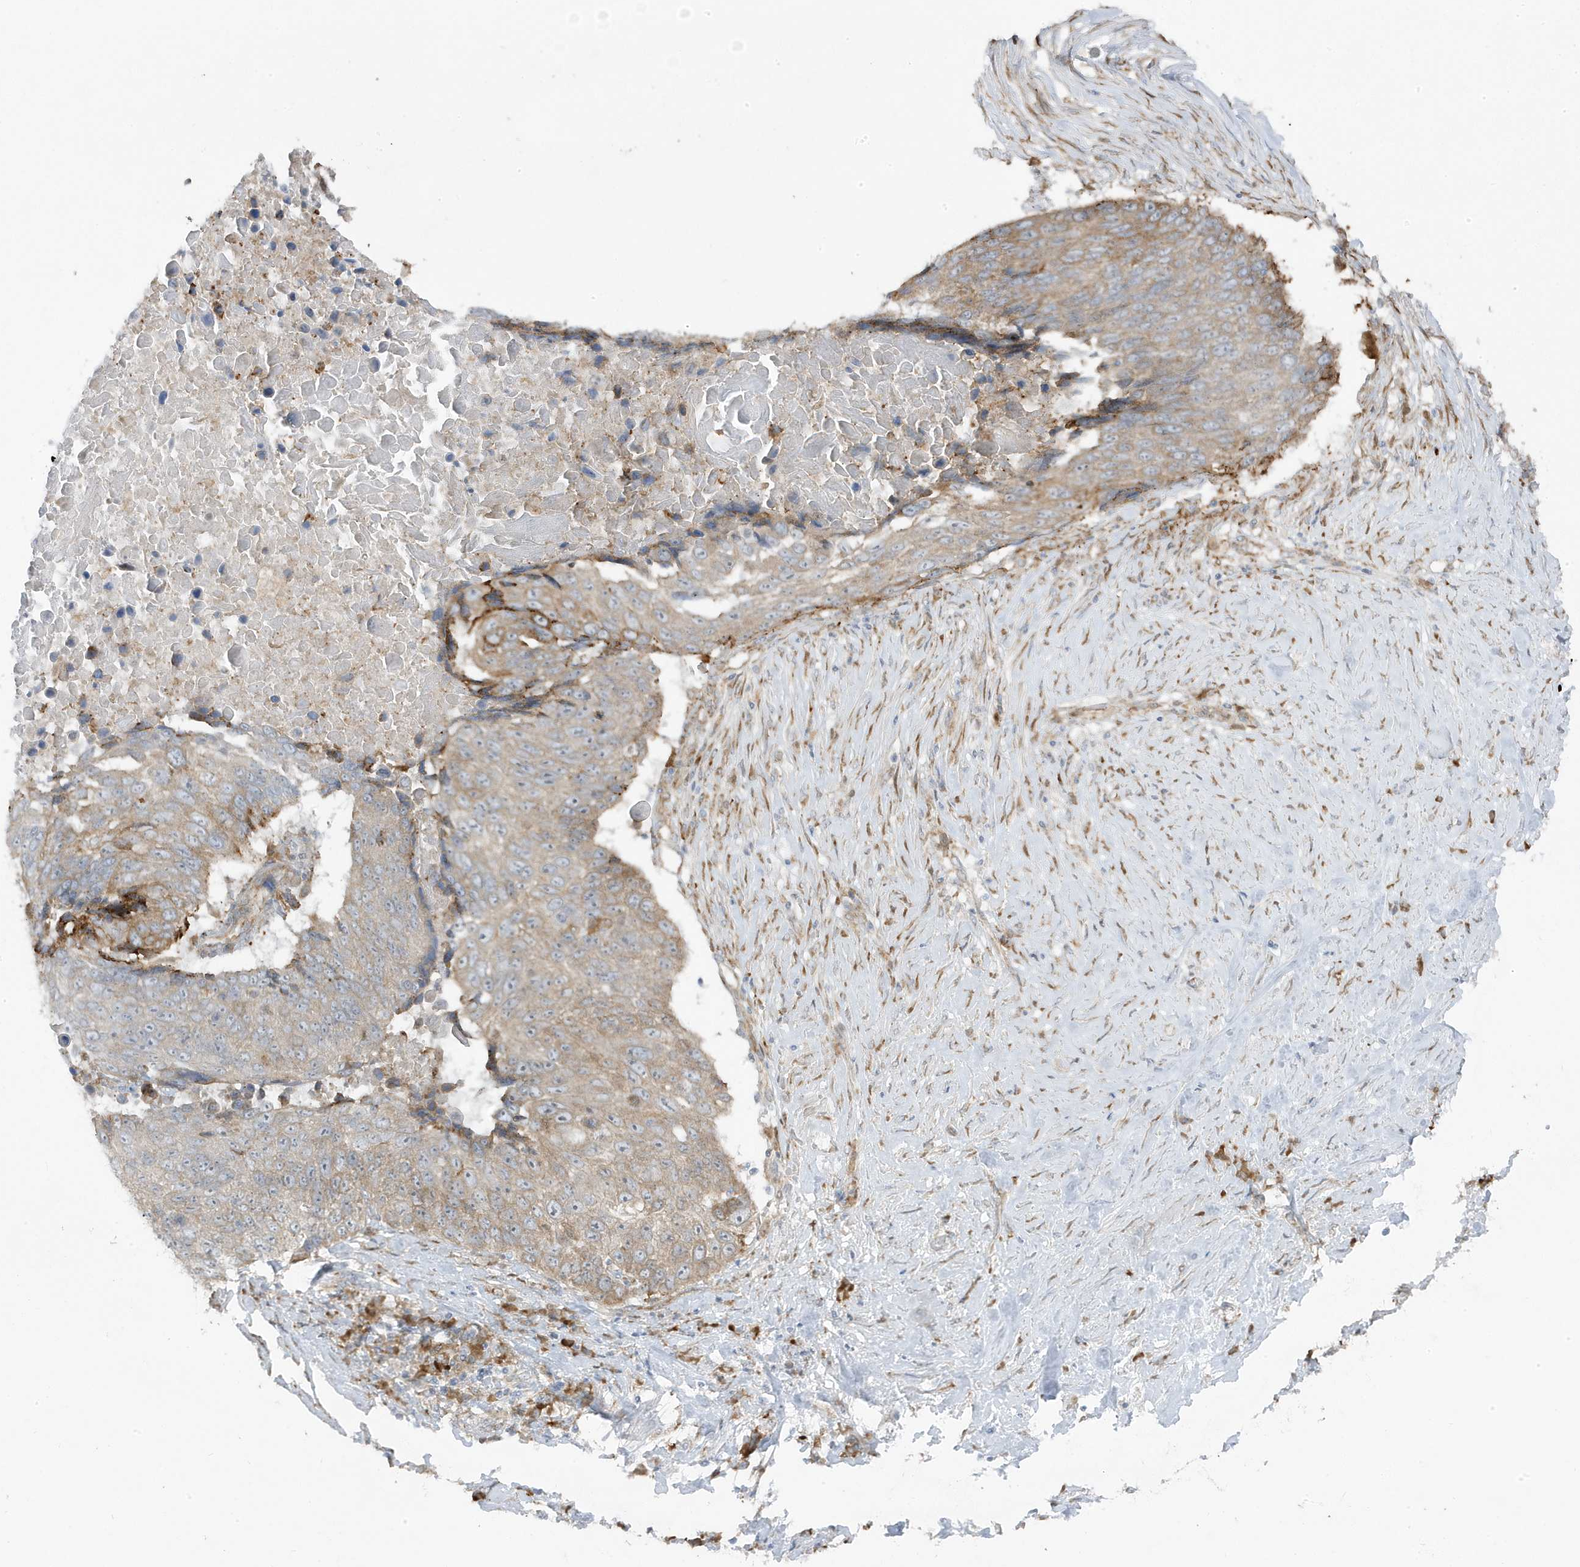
{"staining": {"intensity": "weak", "quantity": ">75%", "location": "cytoplasmic/membranous"}, "tissue": "lung cancer", "cell_type": "Tumor cells", "image_type": "cancer", "snomed": [{"axis": "morphology", "description": "Squamous cell carcinoma, NOS"}, {"axis": "topography", "description": "Lung"}], "caption": "A high-resolution micrograph shows immunohistochemistry (IHC) staining of lung cancer (squamous cell carcinoma), which displays weak cytoplasmic/membranous positivity in about >75% of tumor cells. (DAB (3,3'-diaminobenzidine) = brown stain, brightfield microscopy at high magnification).", "gene": "ZNF654", "patient": {"sex": "male", "age": 66}}